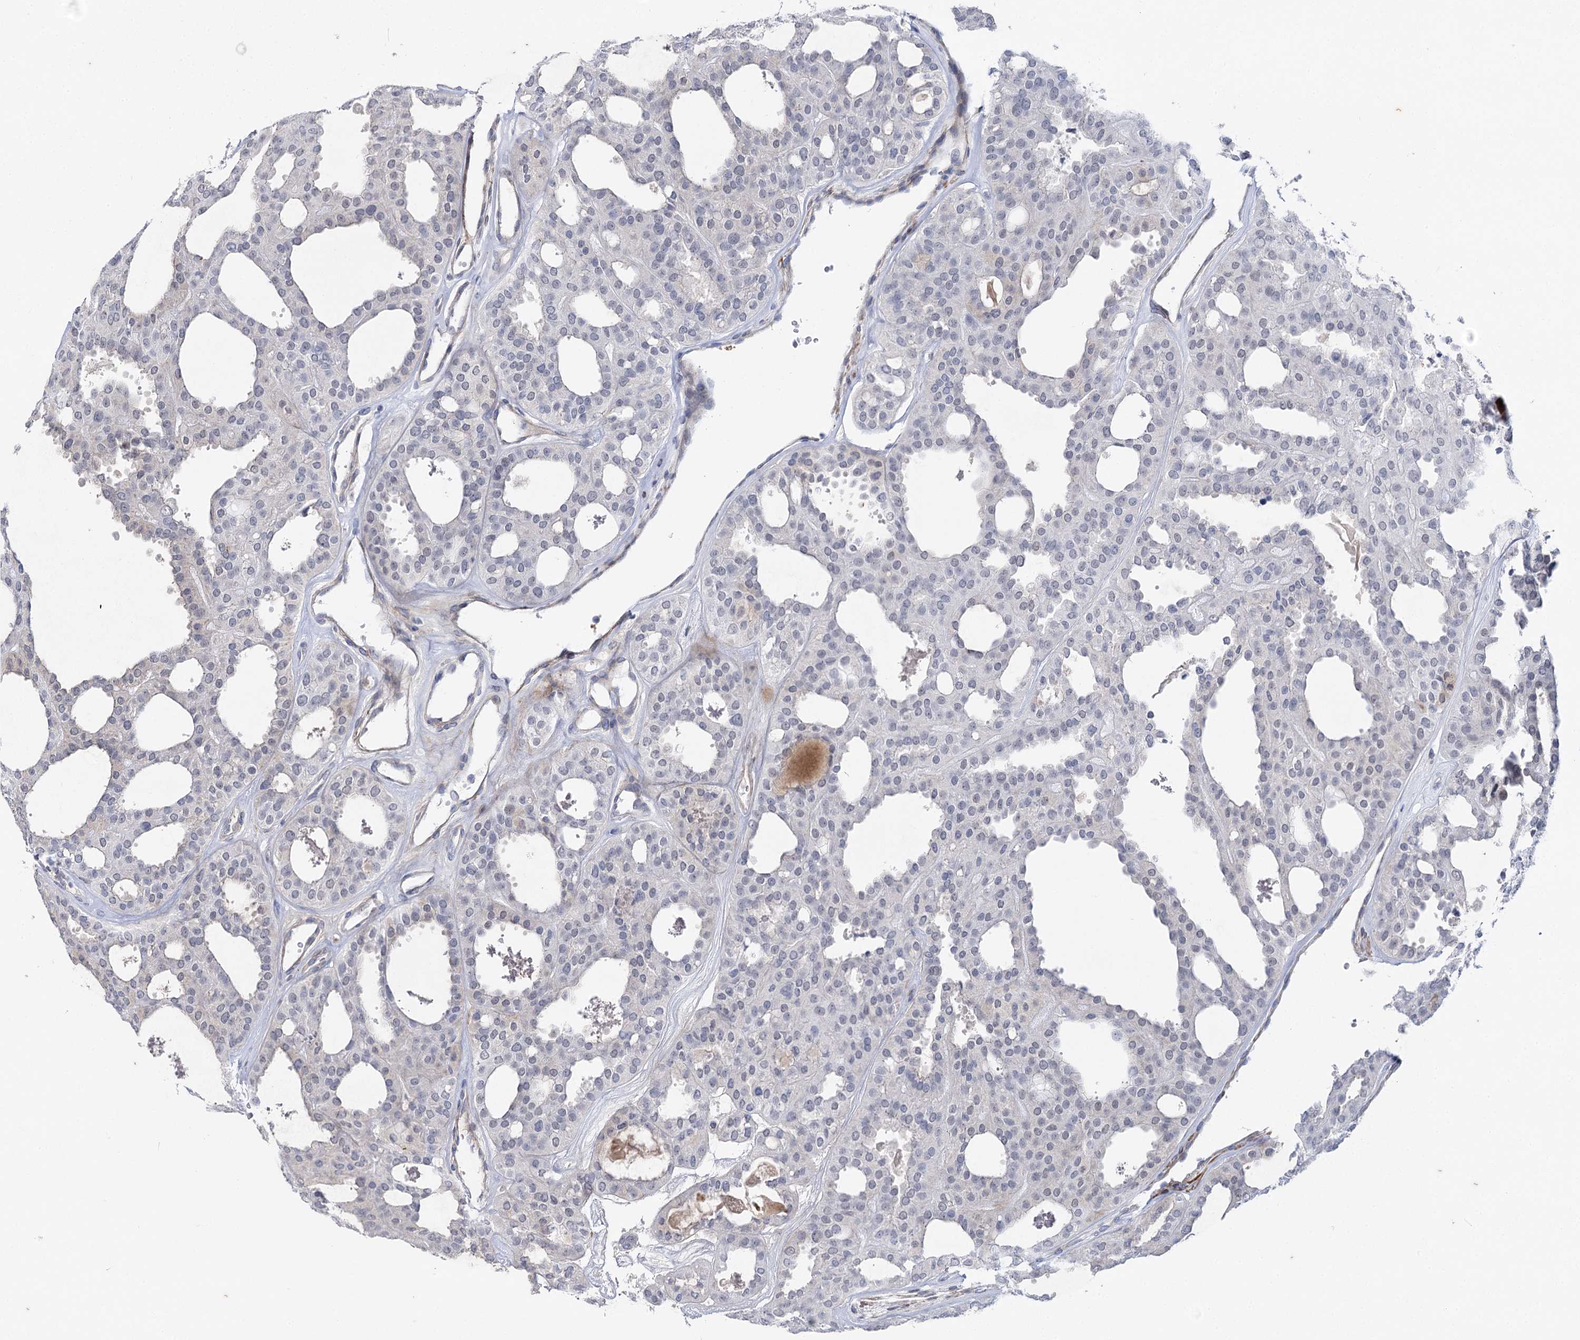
{"staining": {"intensity": "negative", "quantity": "none", "location": "none"}, "tissue": "thyroid cancer", "cell_type": "Tumor cells", "image_type": "cancer", "snomed": [{"axis": "morphology", "description": "Follicular adenoma carcinoma, NOS"}, {"axis": "topography", "description": "Thyroid gland"}], "caption": "The photomicrograph displays no significant expression in tumor cells of thyroid cancer (follicular adenoma carcinoma).", "gene": "AGXT2", "patient": {"sex": "male", "age": 75}}